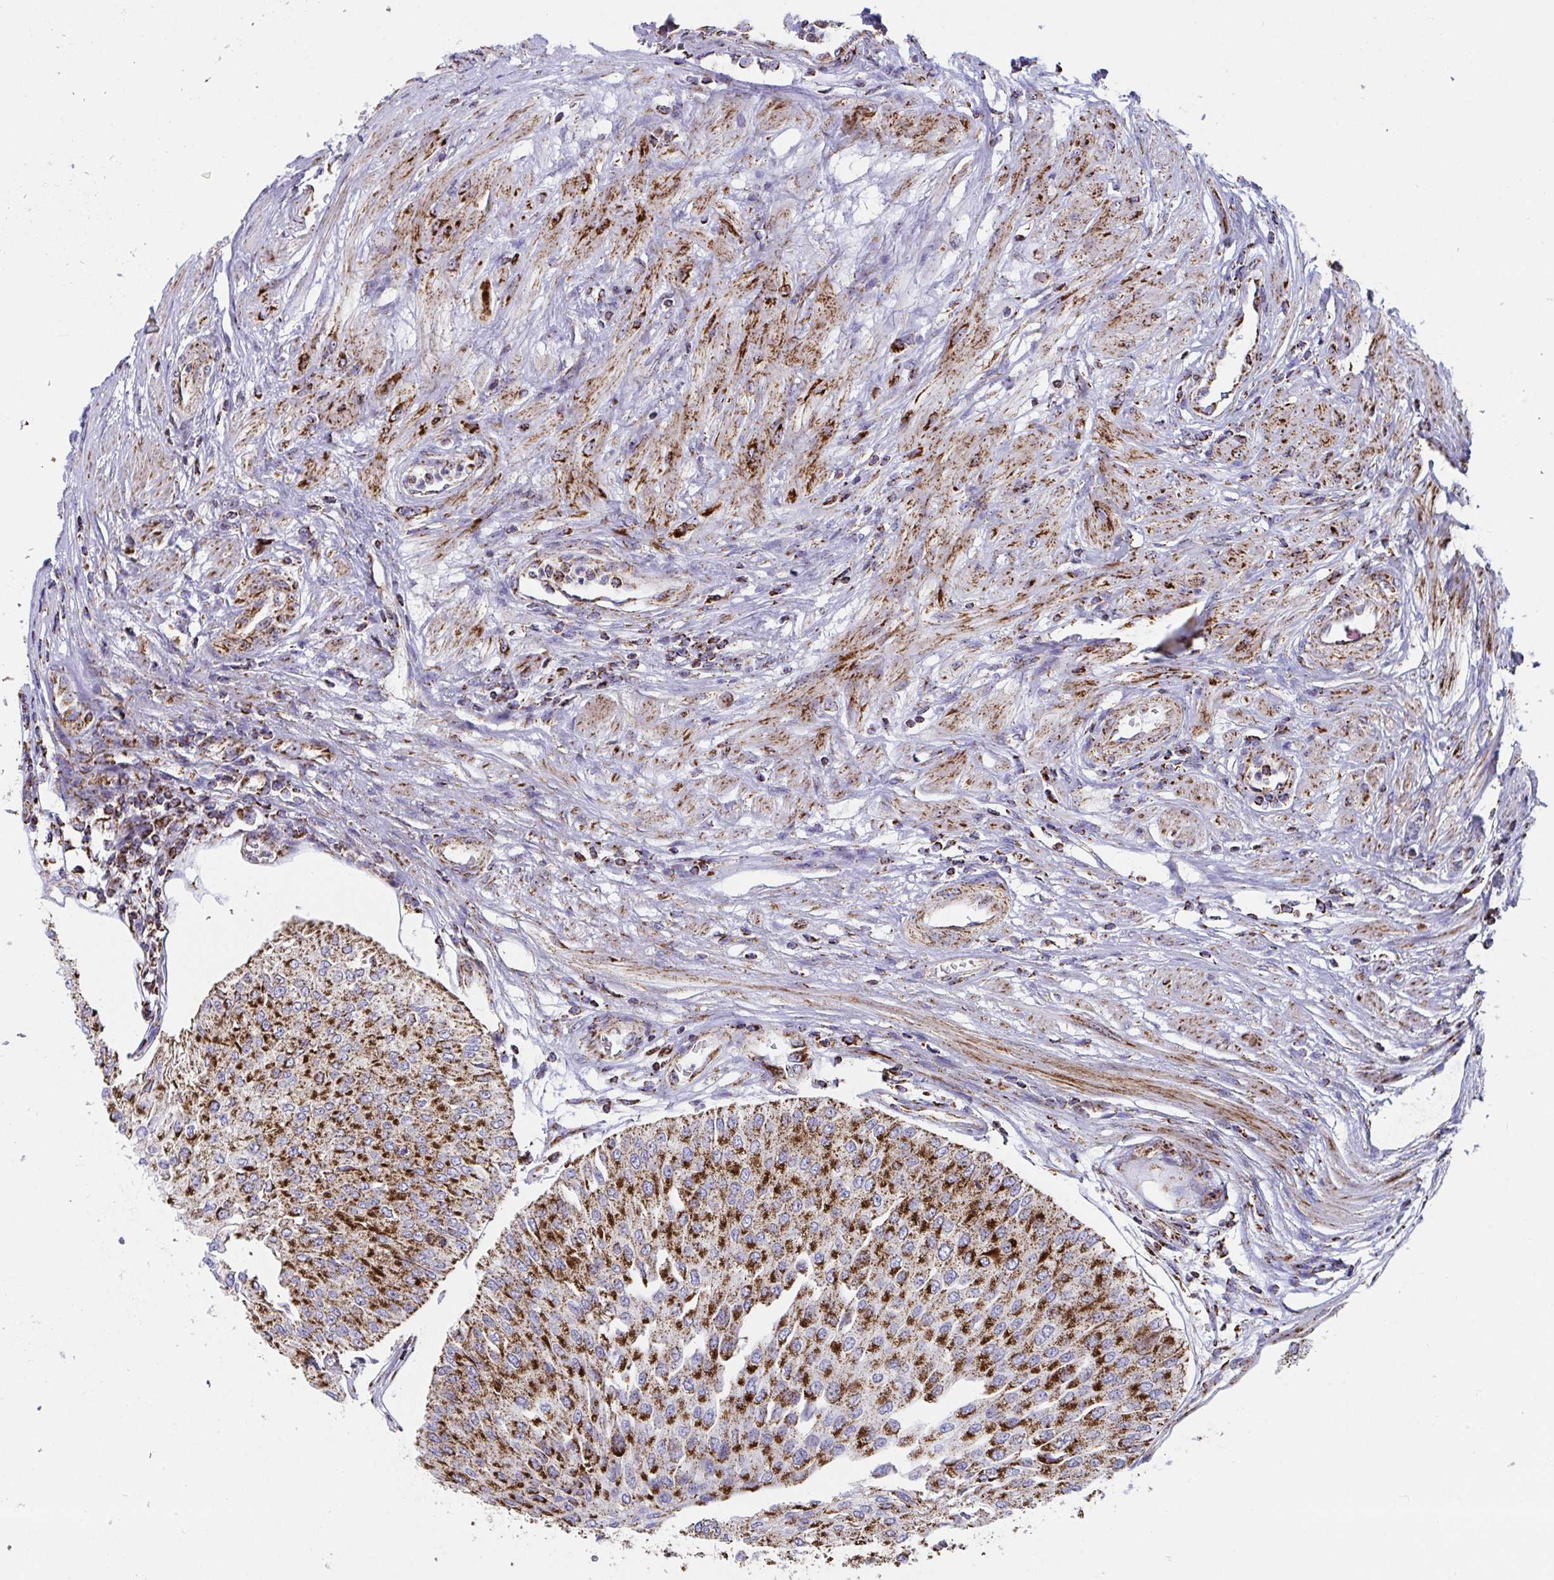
{"staining": {"intensity": "strong", "quantity": ">75%", "location": "cytoplasmic/membranous"}, "tissue": "urothelial cancer", "cell_type": "Tumor cells", "image_type": "cancer", "snomed": [{"axis": "morphology", "description": "Urothelial carcinoma, NOS"}, {"axis": "topography", "description": "Urinary bladder"}], "caption": "The histopathology image exhibits immunohistochemical staining of transitional cell carcinoma. There is strong cytoplasmic/membranous positivity is identified in approximately >75% of tumor cells.", "gene": "ATP5MJ", "patient": {"sex": "male", "age": 67}}